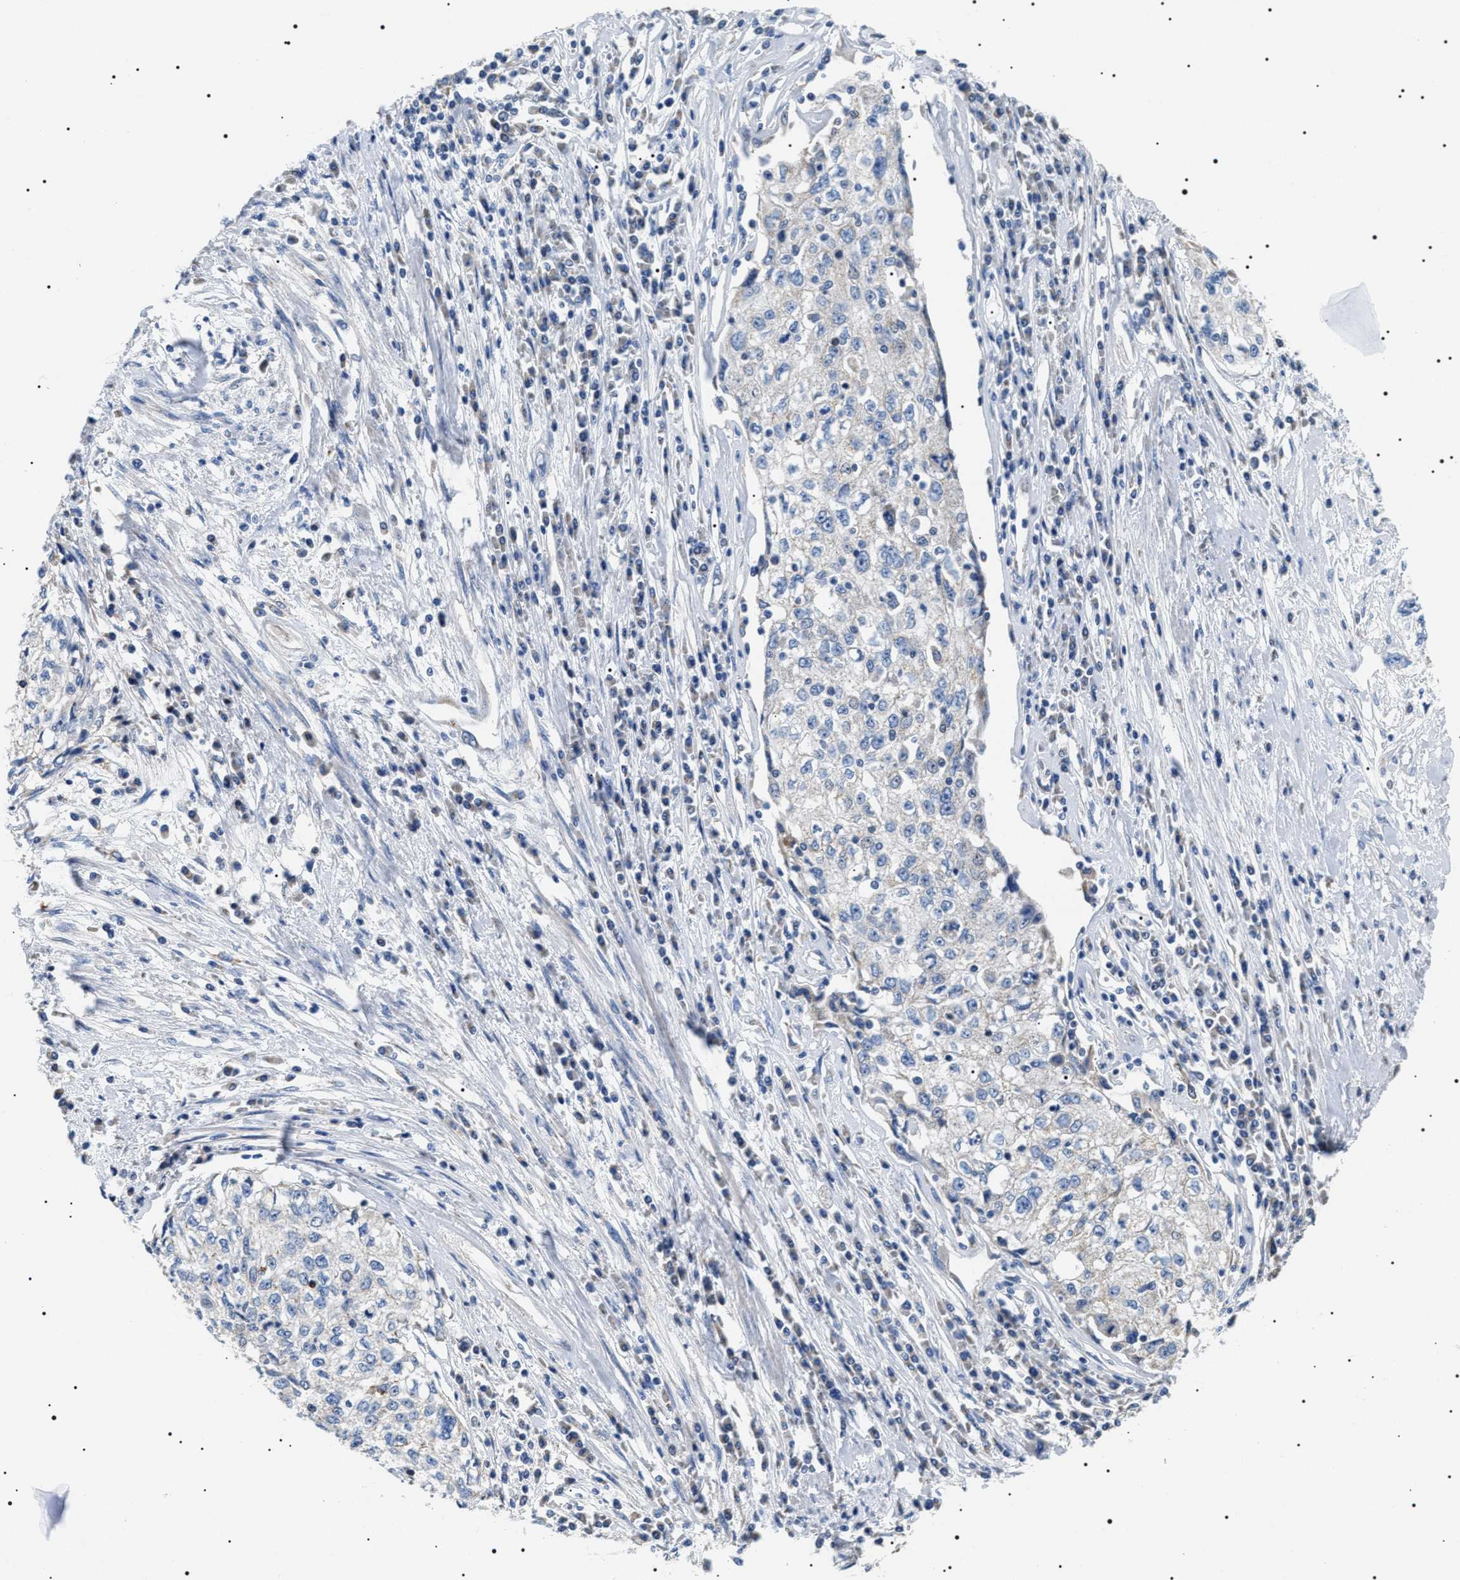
{"staining": {"intensity": "negative", "quantity": "none", "location": "none"}, "tissue": "cervical cancer", "cell_type": "Tumor cells", "image_type": "cancer", "snomed": [{"axis": "morphology", "description": "Squamous cell carcinoma, NOS"}, {"axis": "topography", "description": "Cervix"}], "caption": "Protein analysis of cervical cancer demonstrates no significant positivity in tumor cells. The staining was performed using DAB (3,3'-diaminobenzidine) to visualize the protein expression in brown, while the nuclei were stained in blue with hematoxylin (Magnification: 20x).", "gene": "TMEM222", "patient": {"sex": "female", "age": 57}}